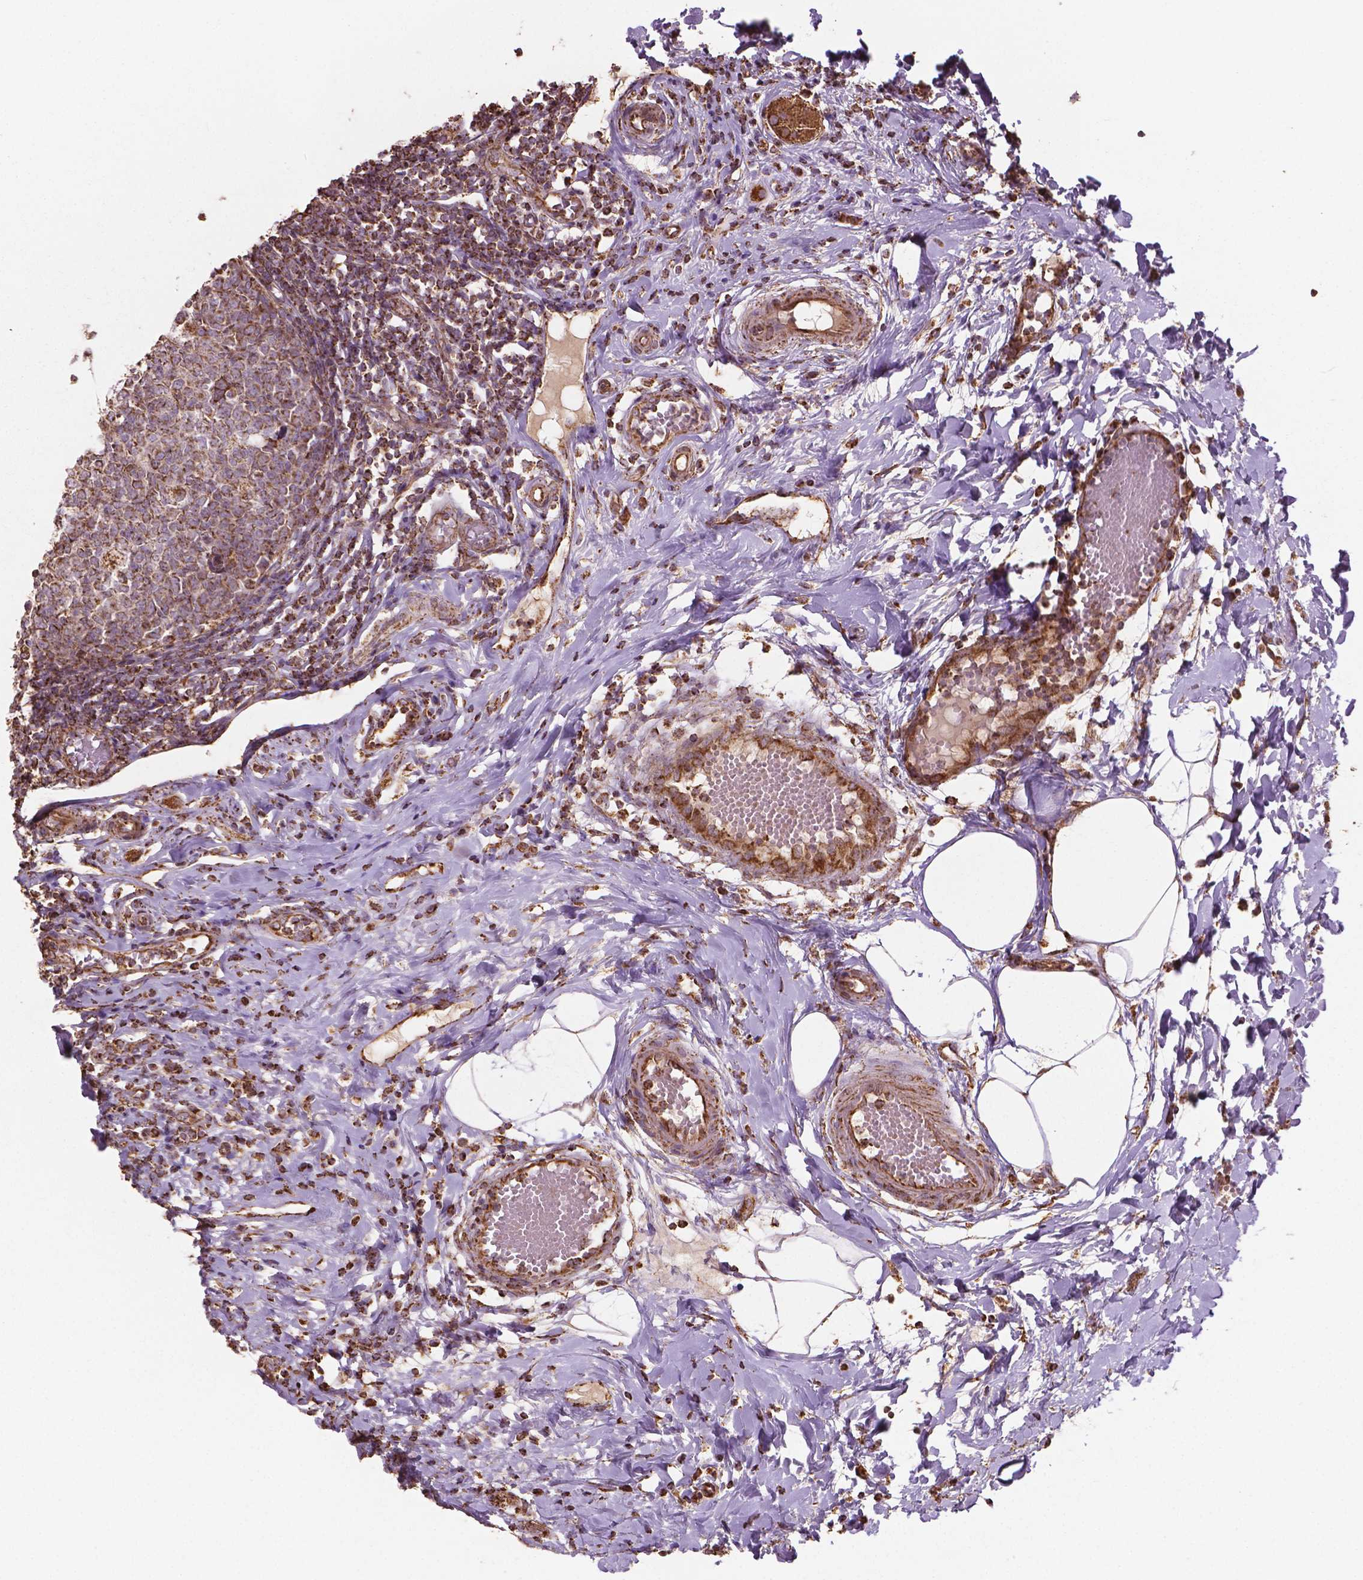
{"staining": {"intensity": "moderate", "quantity": ">75%", "location": "cytoplasmic/membranous"}, "tissue": "appendix", "cell_type": "Glandular cells", "image_type": "normal", "snomed": [{"axis": "morphology", "description": "Normal tissue, NOS"}, {"axis": "morphology", "description": "Inflammation, NOS"}, {"axis": "topography", "description": "Appendix"}], "caption": "Protein expression analysis of normal appendix exhibits moderate cytoplasmic/membranous staining in approximately >75% of glandular cells.", "gene": "HS3ST3A1", "patient": {"sex": "male", "age": 16}}